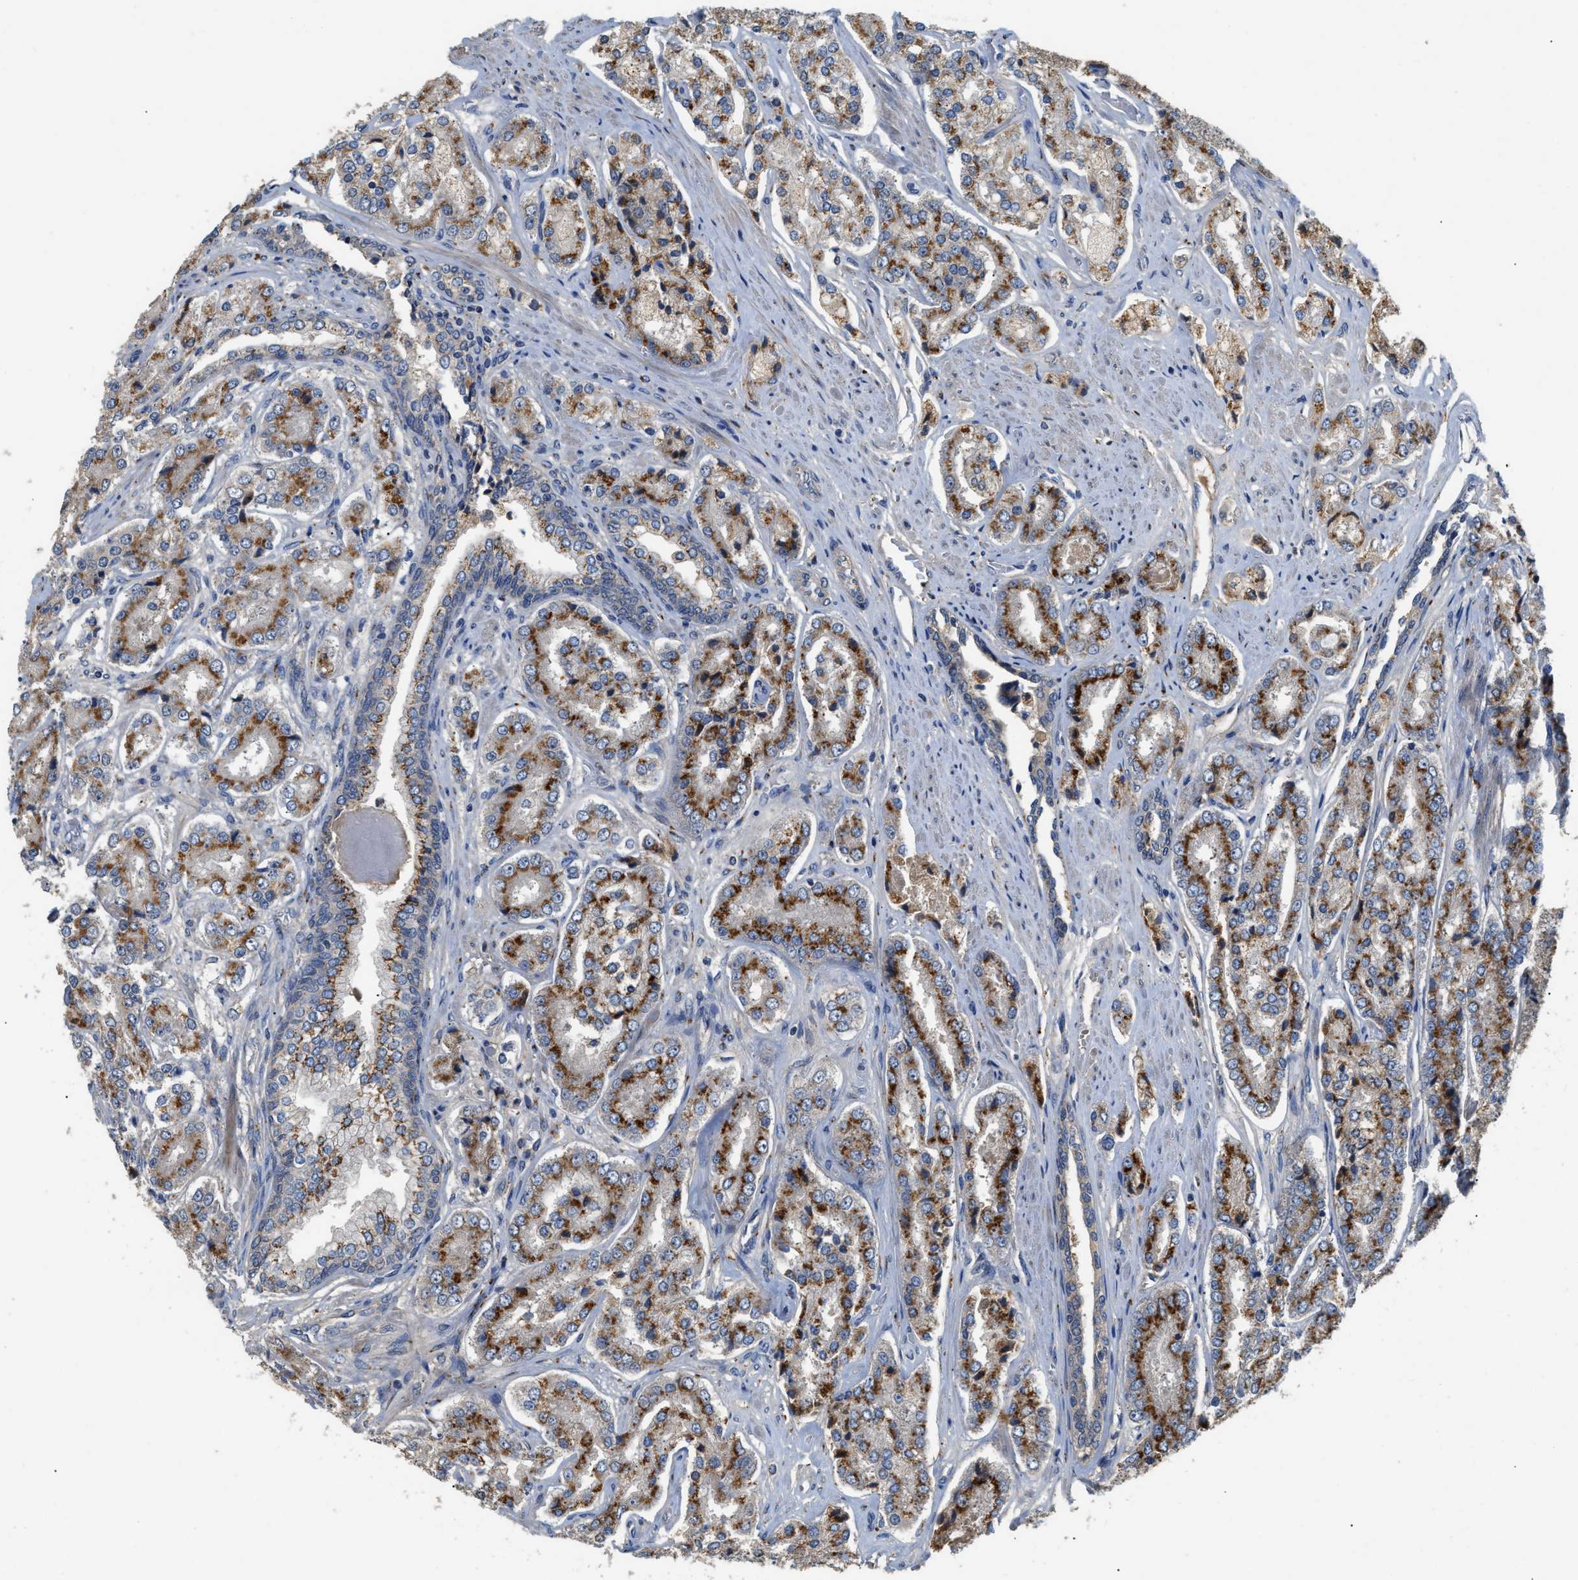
{"staining": {"intensity": "moderate", "quantity": ">75%", "location": "cytoplasmic/membranous"}, "tissue": "prostate cancer", "cell_type": "Tumor cells", "image_type": "cancer", "snomed": [{"axis": "morphology", "description": "Adenocarcinoma, High grade"}, {"axis": "topography", "description": "Prostate"}], "caption": "Brown immunohistochemical staining in prostate cancer (high-grade adenocarcinoma) shows moderate cytoplasmic/membranous staining in approximately >75% of tumor cells.", "gene": "SIK2", "patient": {"sex": "male", "age": 65}}